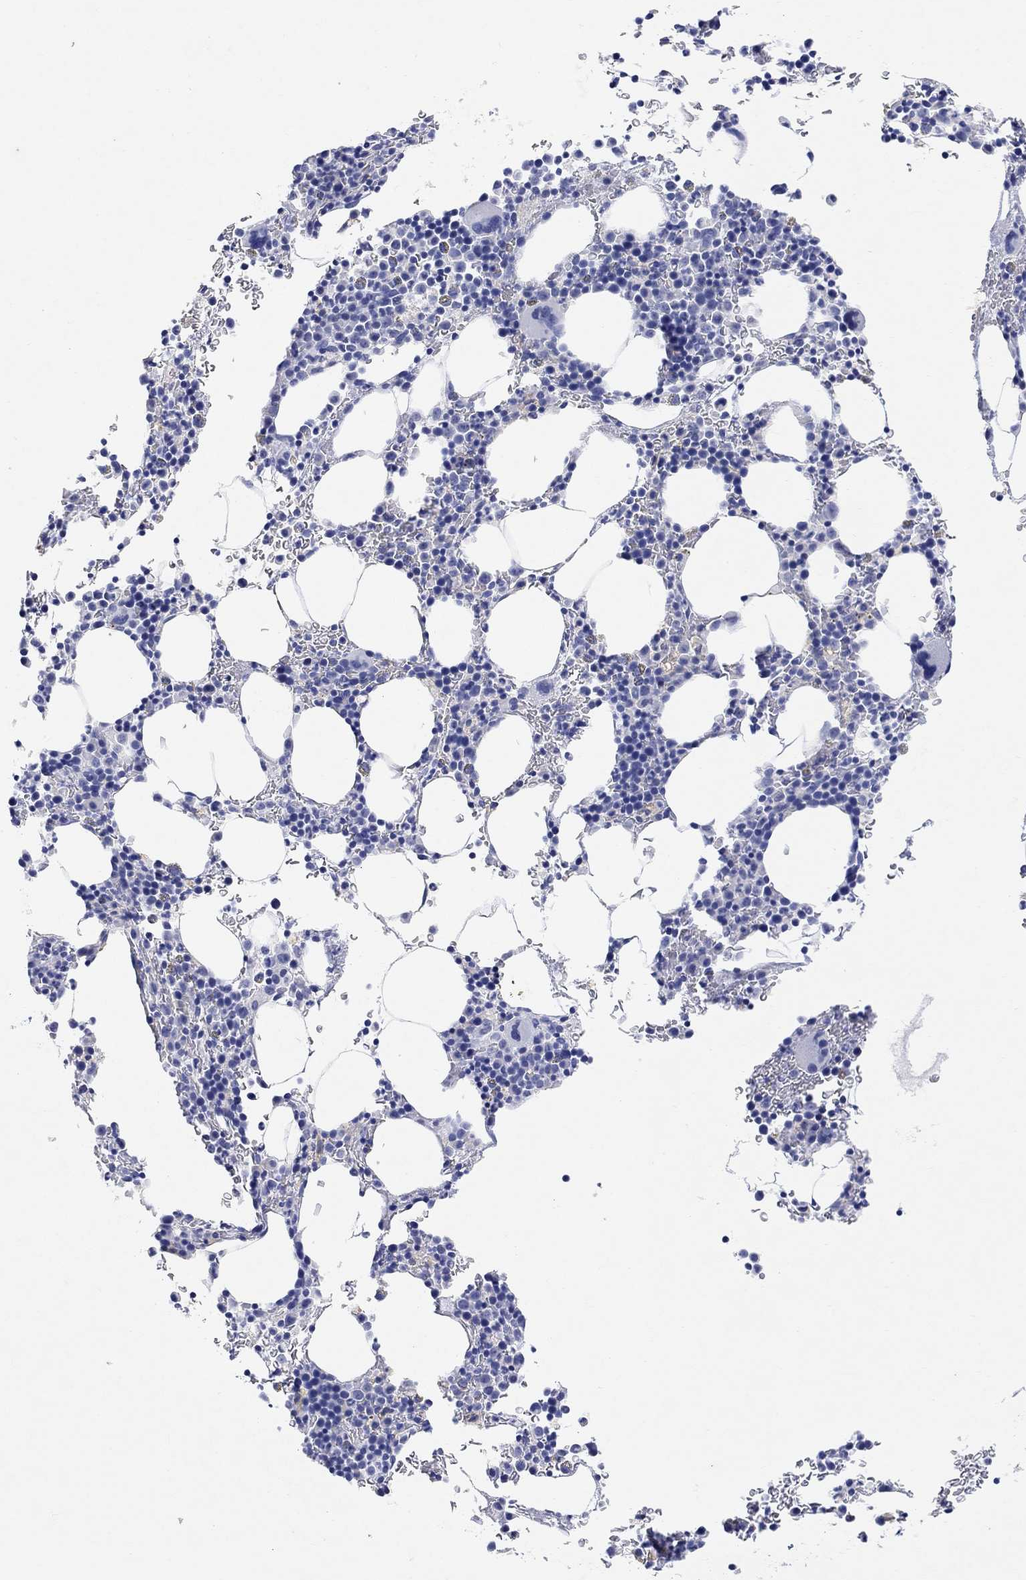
{"staining": {"intensity": "negative", "quantity": "none", "location": "none"}, "tissue": "bone marrow", "cell_type": "Hematopoietic cells", "image_type": "normal", "snomed": [{"axis": "morphology", "description": "Normal tissue, NOS"}, {"axis": "topography", "description": "Bone marrow"}], "caption": "The photomicrograph exhibits no staining of hematopoietic cells in normal bone marrow.", "gene": "TYR", "patient": {"sex": "male", "age": 77}}